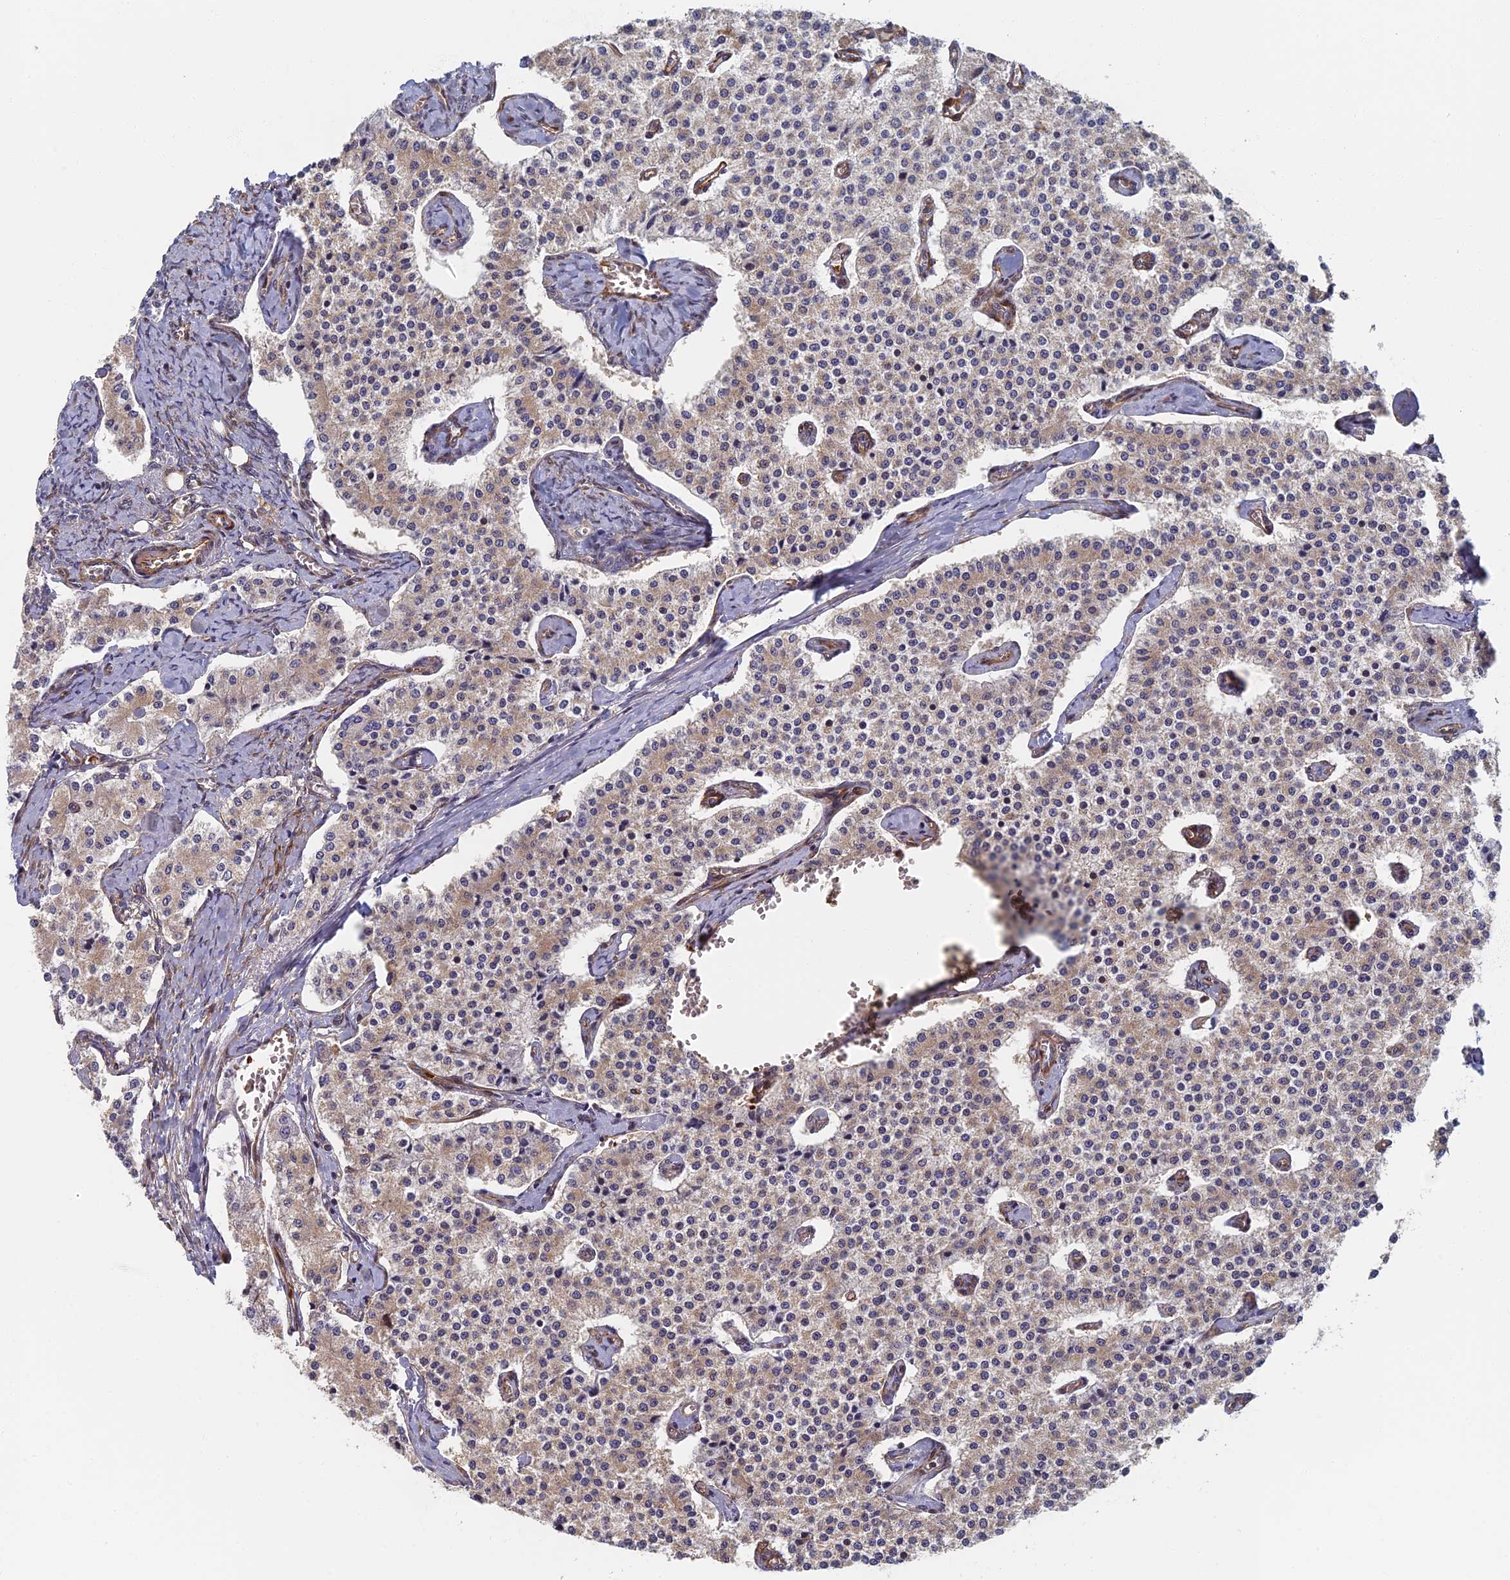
{"staining": {"intensity": "weak", "quantity": "<25%", "location": "cytoplasmic/membranous"}, "tissue": "carcinoid", "cell_type": "Tumor cells", "image_type": "cancer", "snomed": [{"axis": "morphology", "description": "Carcinoid, malignant, NOS"}, {"axis": "topography", "description": "Colon"}], "caption": "IHC image of neoplastic tissue: carcinoid (malignant) stained with DAB reveals no significant protein positivity in tumor cells. The staining is performed using DAB brown chromogen with nuclei counter-stained in using hematoxylin.", "gene": "ABCB10", "patient": {"sex": "female", "age": 52}}